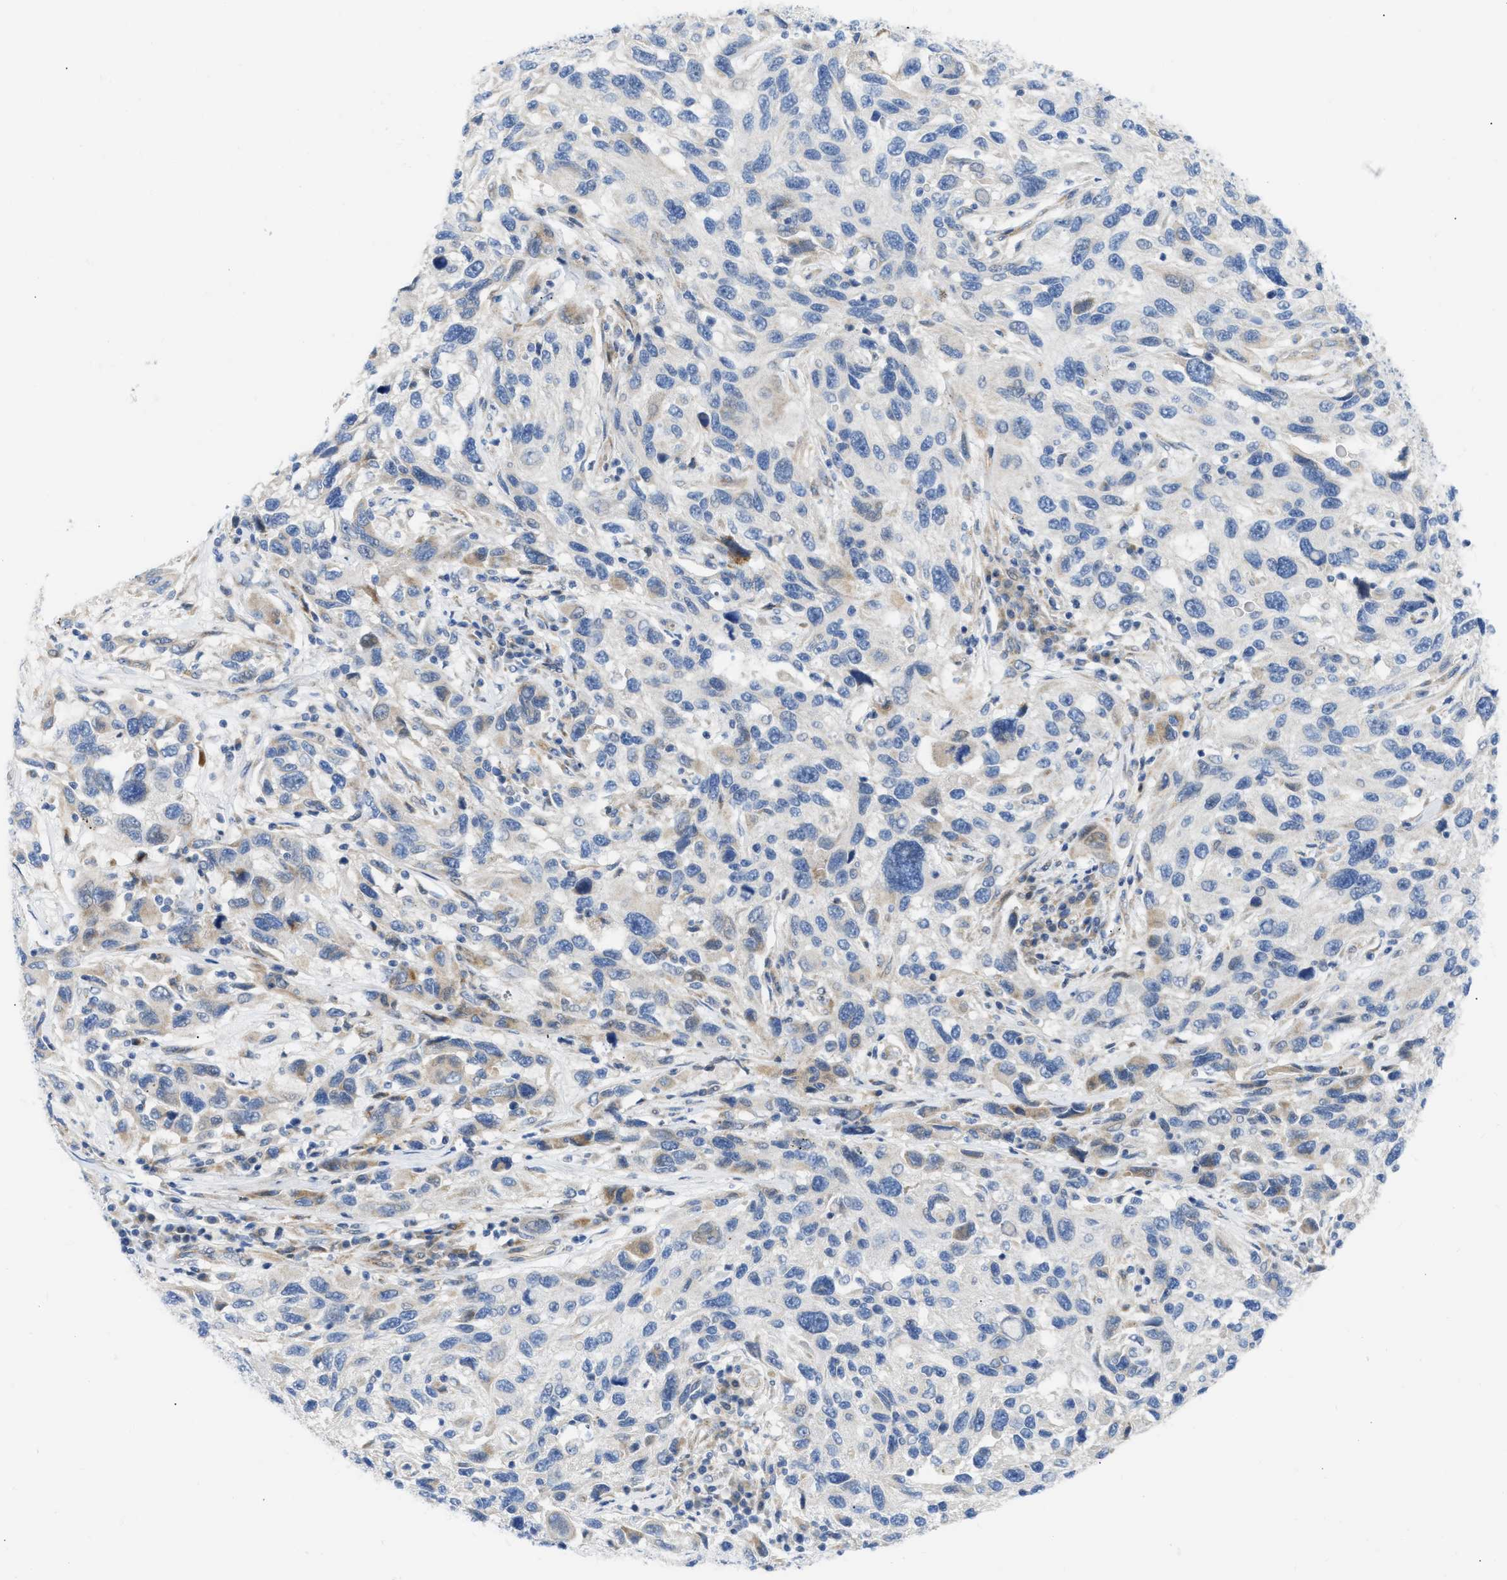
{"staining": {"intensity": "weak", "quantity": "25%-75%", "location": "cytoplasmic/membranous"}, "tissue": "melanoma", "cell_type": "Tumor cells", "image_type": "cancer", "snomed": [{"axis": "morphology", "description": "Malignant melanoma, NOS"}, {"axis": "topography", "description": "Skin"}], "caption": "Immunohistochemistry (IHC) of melanoma displays low levels of weak cytoplasmic/membranous positivity in approximately 25%-75% of tumor cells.", "gene": "FHL1", "patient": {"sex": "male", "age": 53}}